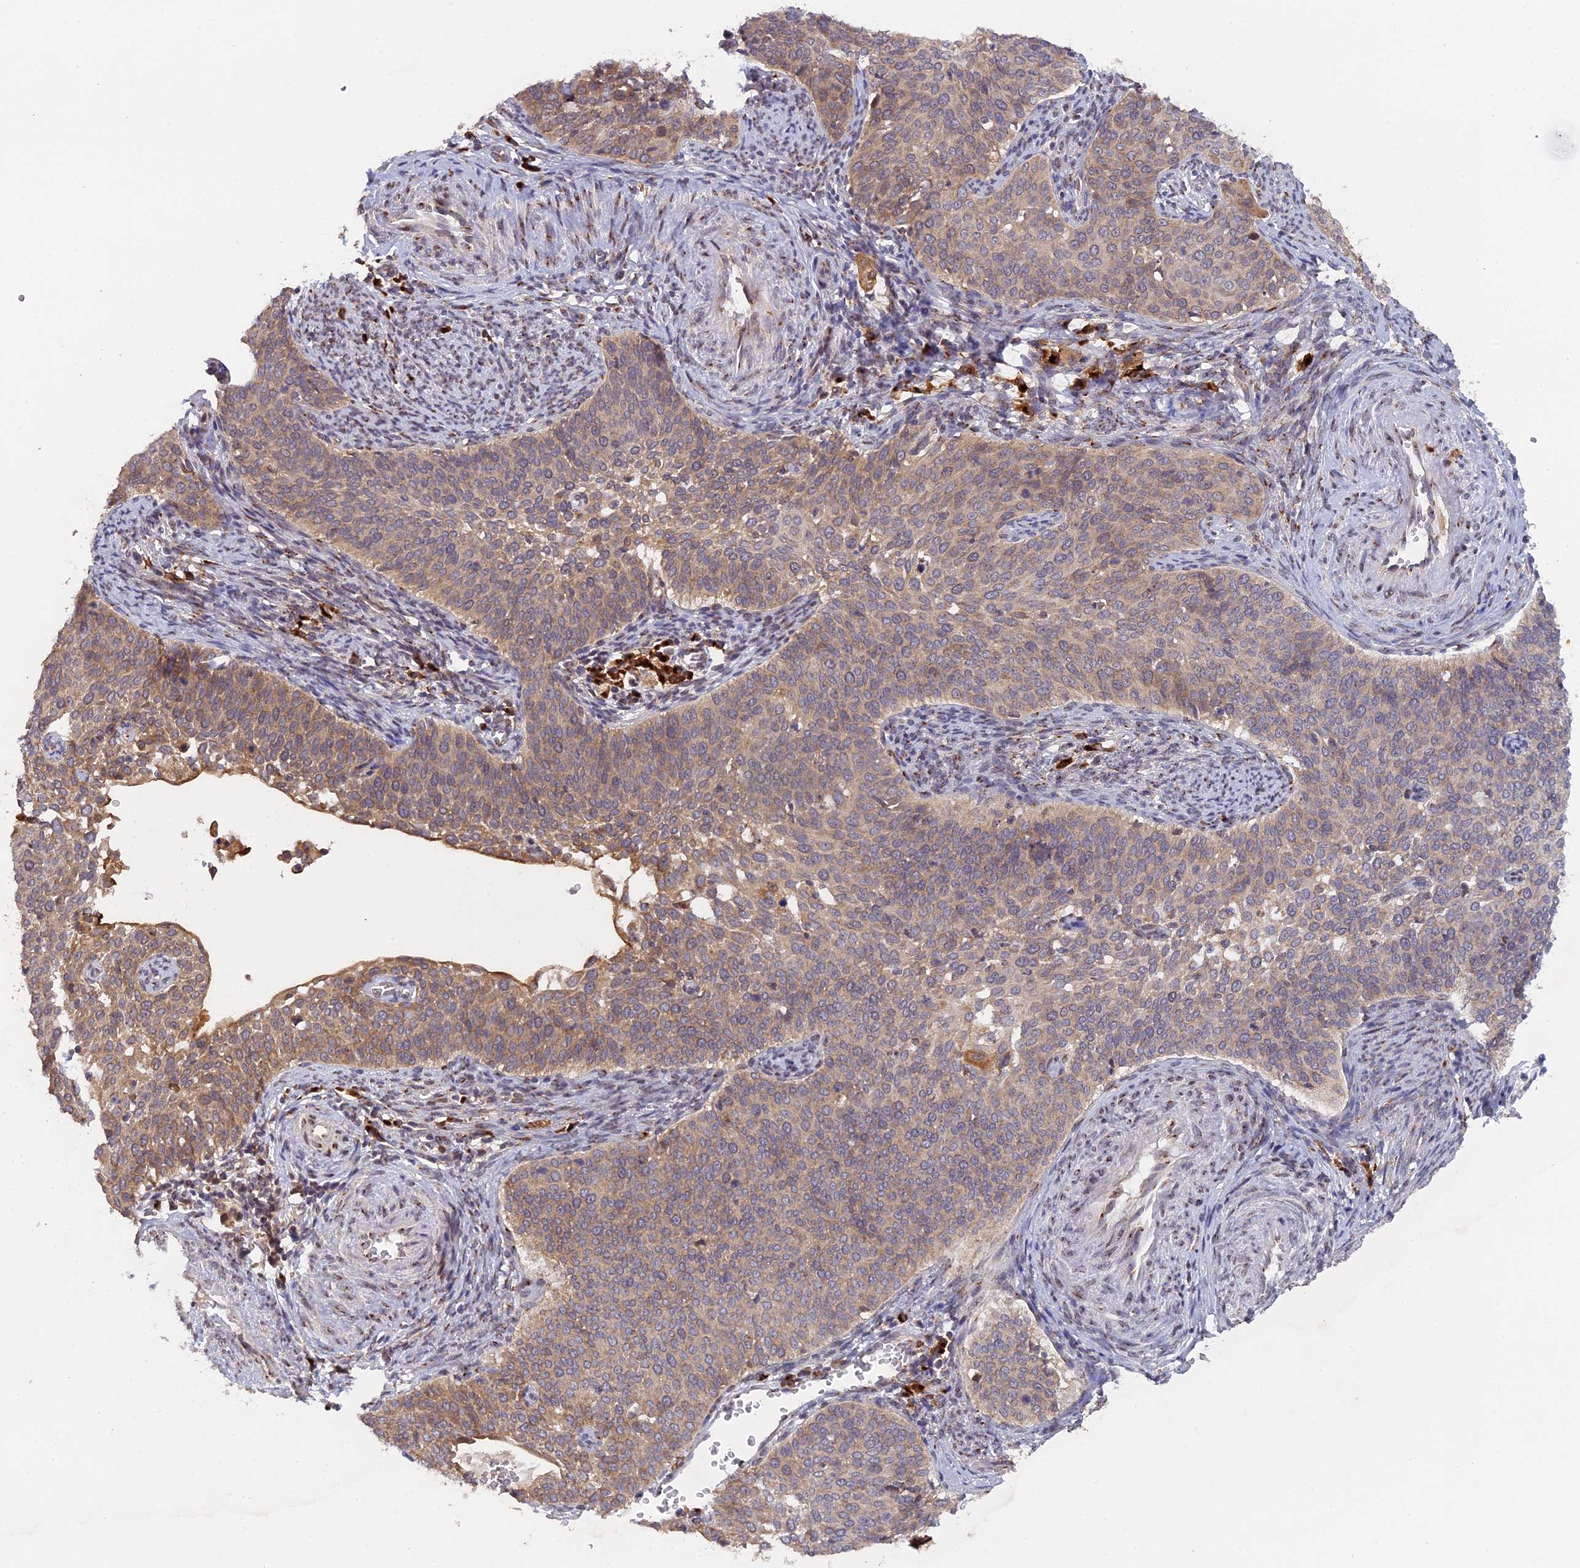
{"staining": {"intensity": "moderate", "quantity": "25%-75%", "location": "cytoplasmic/membranous"}, "tissue": "cervical cancer", "cell_type": "Tumor cells", "image_type": "cancer", "snomed": [{"axis": "morphology", "description": "Squamous cell carcinoma, NOS"}, {"axis": "topography", "description": "Cervix"}], "caption": "Immunohistochemical staining of squamous cell carcinoma (cervical) demonstrates moderate cytoplasmic/membranous protein expression in about 25%-75% of tumor cells.", "gene": "SNX17", "patient": {"sex": "female", "age": 44}}